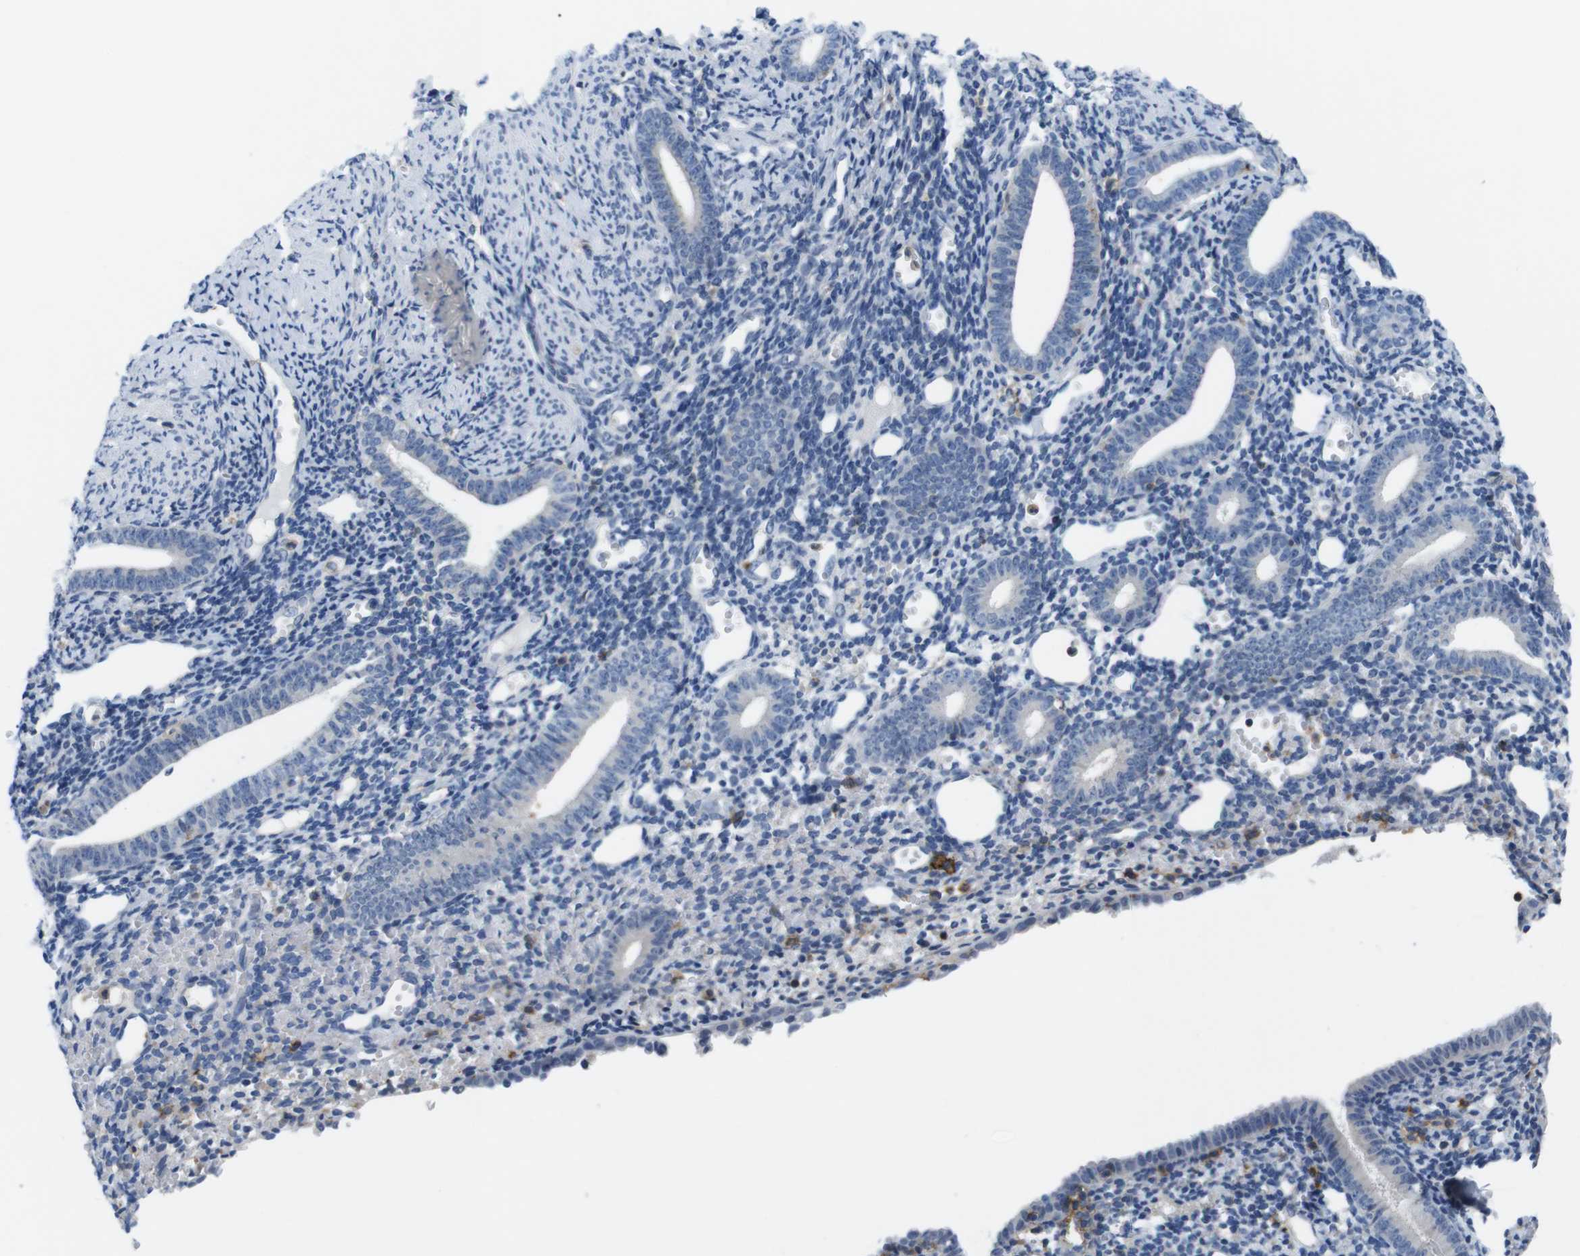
{"staining": {"intensity": "moderate", "quantity": "<25%", "location": "cytoplasmic/membranous"}, "tissue": "endometrium", "cell_type": "Cells in endometrial stroma", "image_type": "normal", "snomed": [{"axis": "morphology", "description": "Normal tissue, NOS"}, {"axis": "topography", "description": "Endometrium"}], "caption": "Endometrium stained for a protein (brown) reveals moderate cytoplasmic/membranous positive positivity in approximately <25% of cells in endometrial stroma.", "gene": "CD300C", "patient": {"sex": "female", "age": 50}}